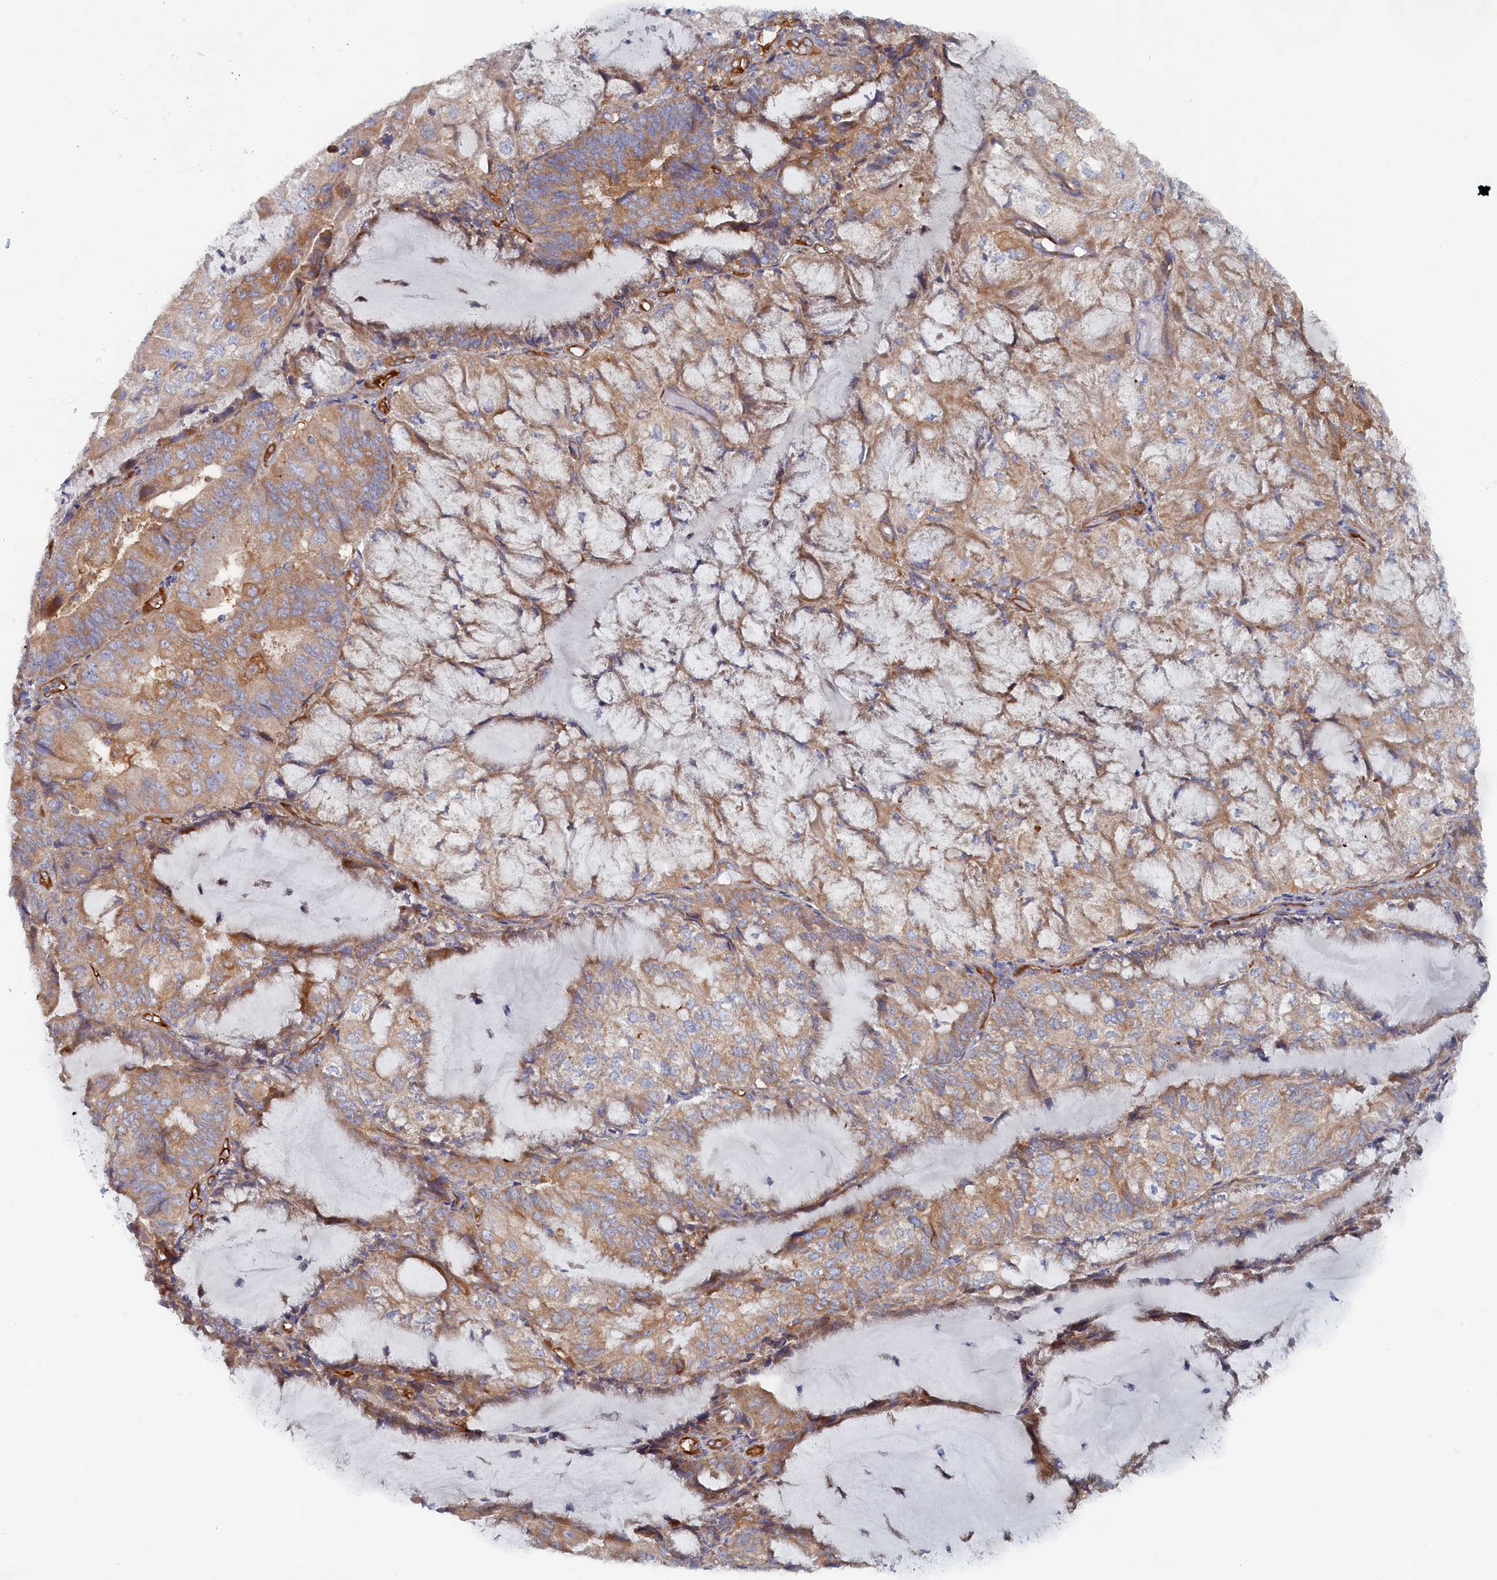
{"staining": {"intensity": "moderate", "quantity": "25%-75%", "location": "cytoplasmic/membranous"}, "tissue": "endometrial cancer", "cell_type": "Tumor cells", "image_type": "cancer", "snomed": [{"axis": "morphology", "description": "Adenocarcinoma, NOS"}, {"axis": "topography", "description": "Endometrium"}], "caption": "A histopathology image showing moderate cytoplasmic/membranous positivity in about 25%-75% of tumor cells in endometrial adenocarcinoma, as visualized by brown immunohistochemical staining.", "gene": "TMEM196", "patient": {"sex": "female", "age": 81}}